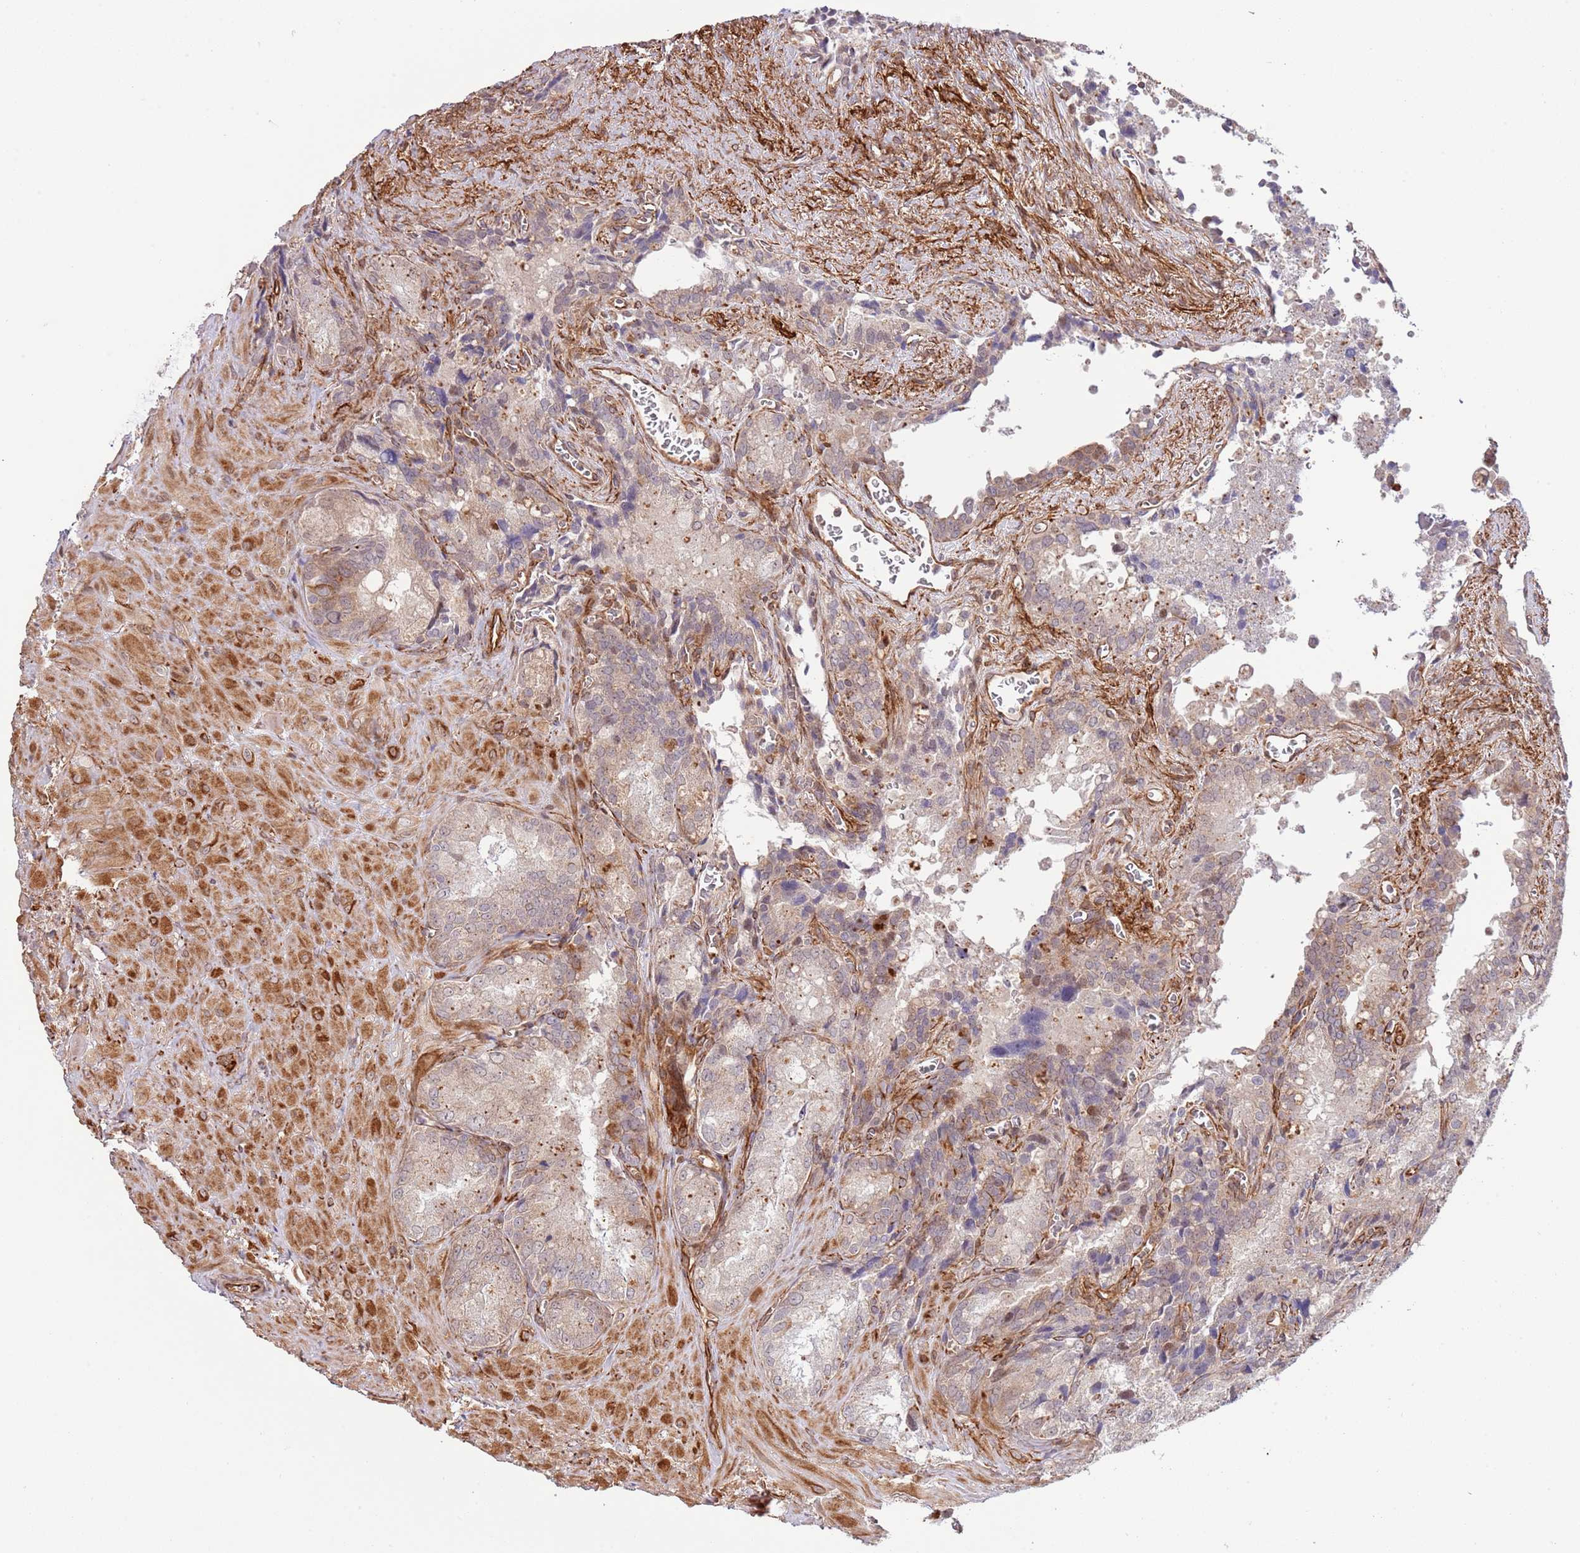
{"staining": {"intensity": "moderate", "quantity": "<25%", "location": "cytoplasmic/membranous"}, "tissue": "seminal vesicle", "cell_type": "Glandular cells", "image_type": "normal", "snomed": [{"axis": "morphology", "description": "Normal tissue, NOS"}, {"axis": "topography", "description": "Seminal veicle"}], "caption": "Brown immunohistochemical staining in benign human seminal vesicle demonstrates moderate cytoplasmic/membranous expression in approximately <25% of glandular cells.", "gene": "NEK3", "patient": {"sex": "male", "age": 62}}